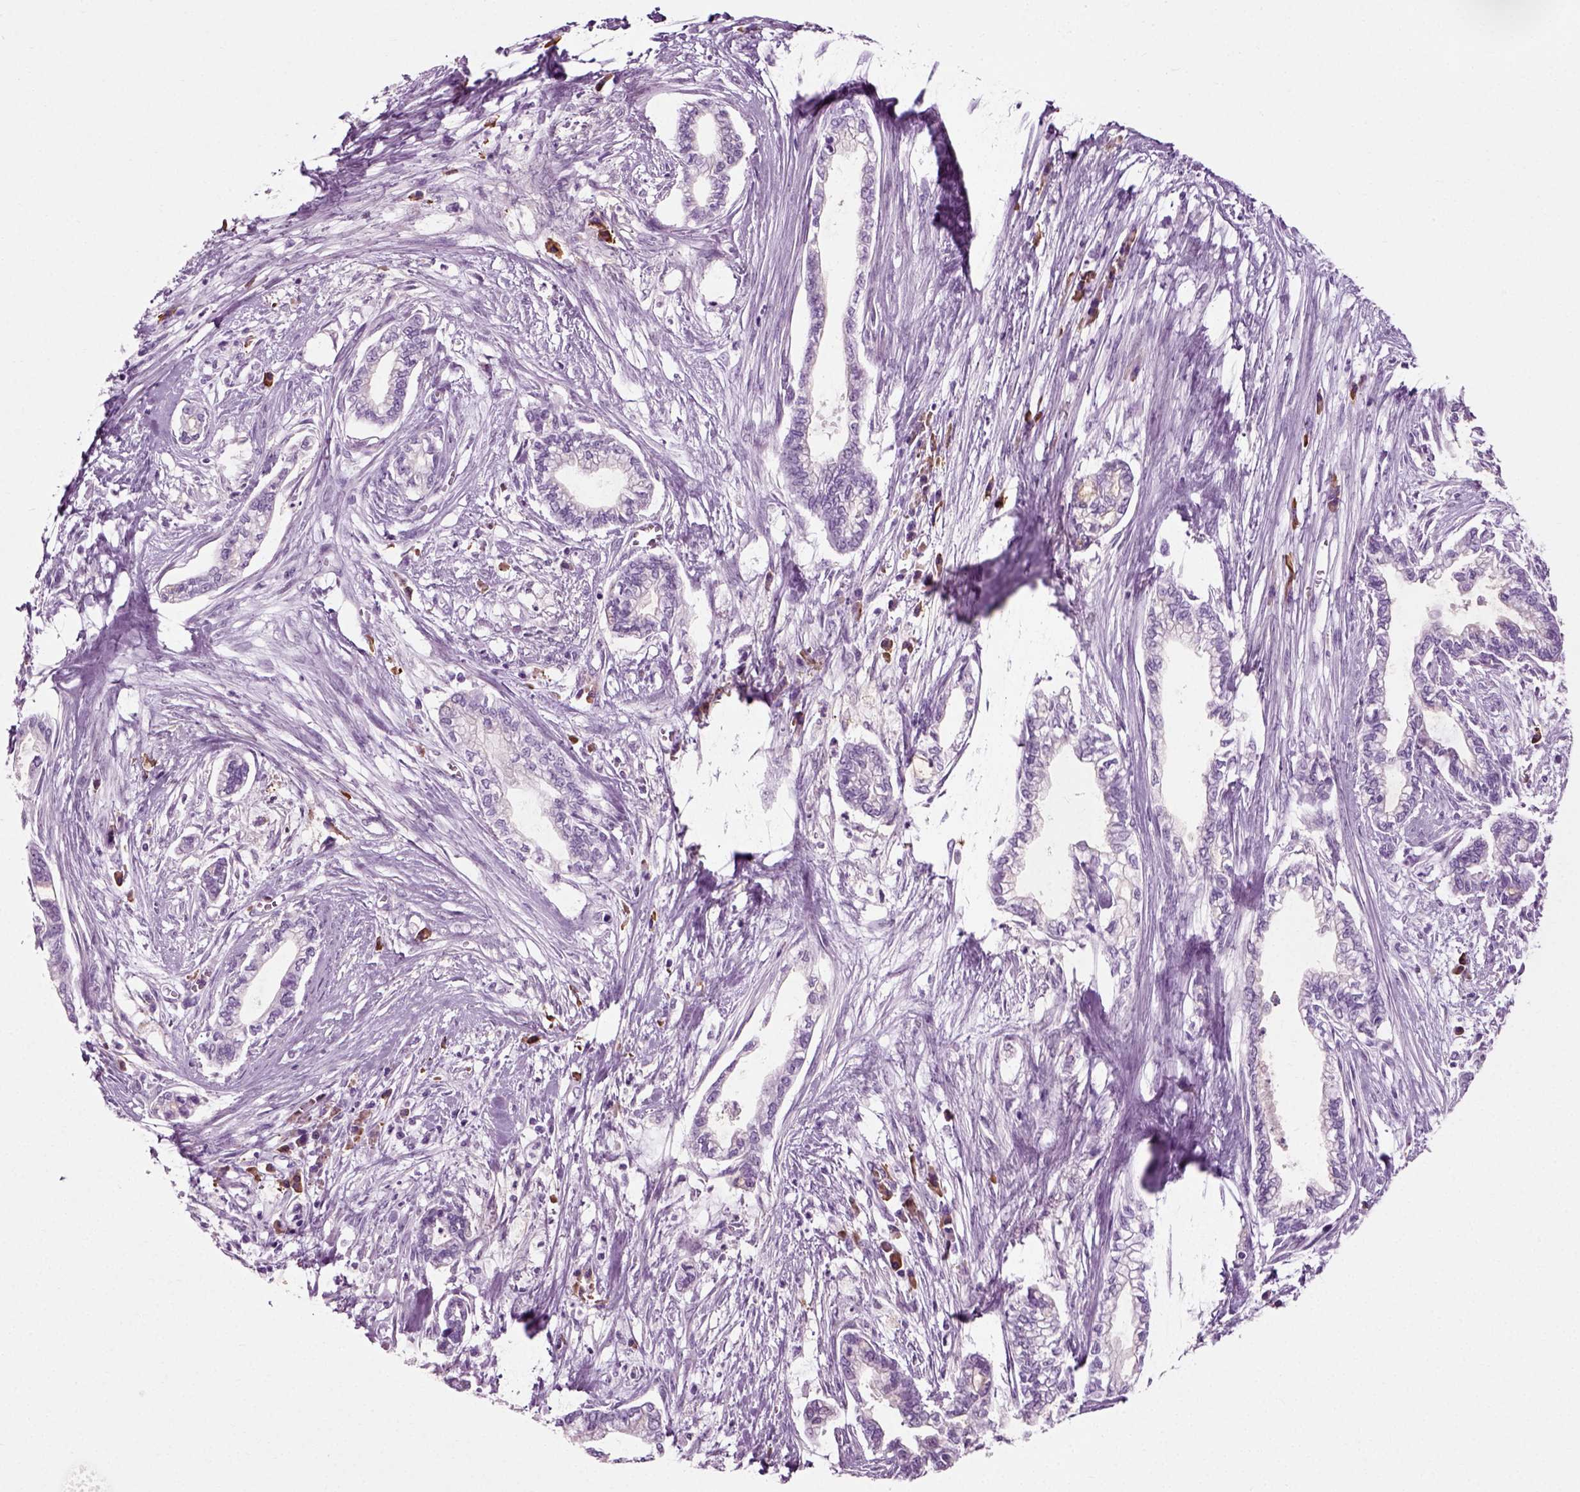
{"staining": {"intensity": "negative", "quantity": "none", "location": "none"}, "tissue": "cervical cancer", "cell_type": "Tumor cells", "image_type": "cancer", "snomed": [{"axis": "morphology", "description": "Adenocarcinoma, NOS"}, {"axis": "topography", "description": "Cervix"}], "caption": "High power microscopy photomicrograph of an immunohistochemistry (IHC) histopathology image of cervical cancer (adenocarcinoma), revealing no significant expression in tumor cells. (Brightfield microscopy of DAB (3,3'-diaminobenzidine) immunohistochemistry (IHC) at high magnification).", "gene": "SLC26A8", "patient": {"sex": "female", "age": 62}}